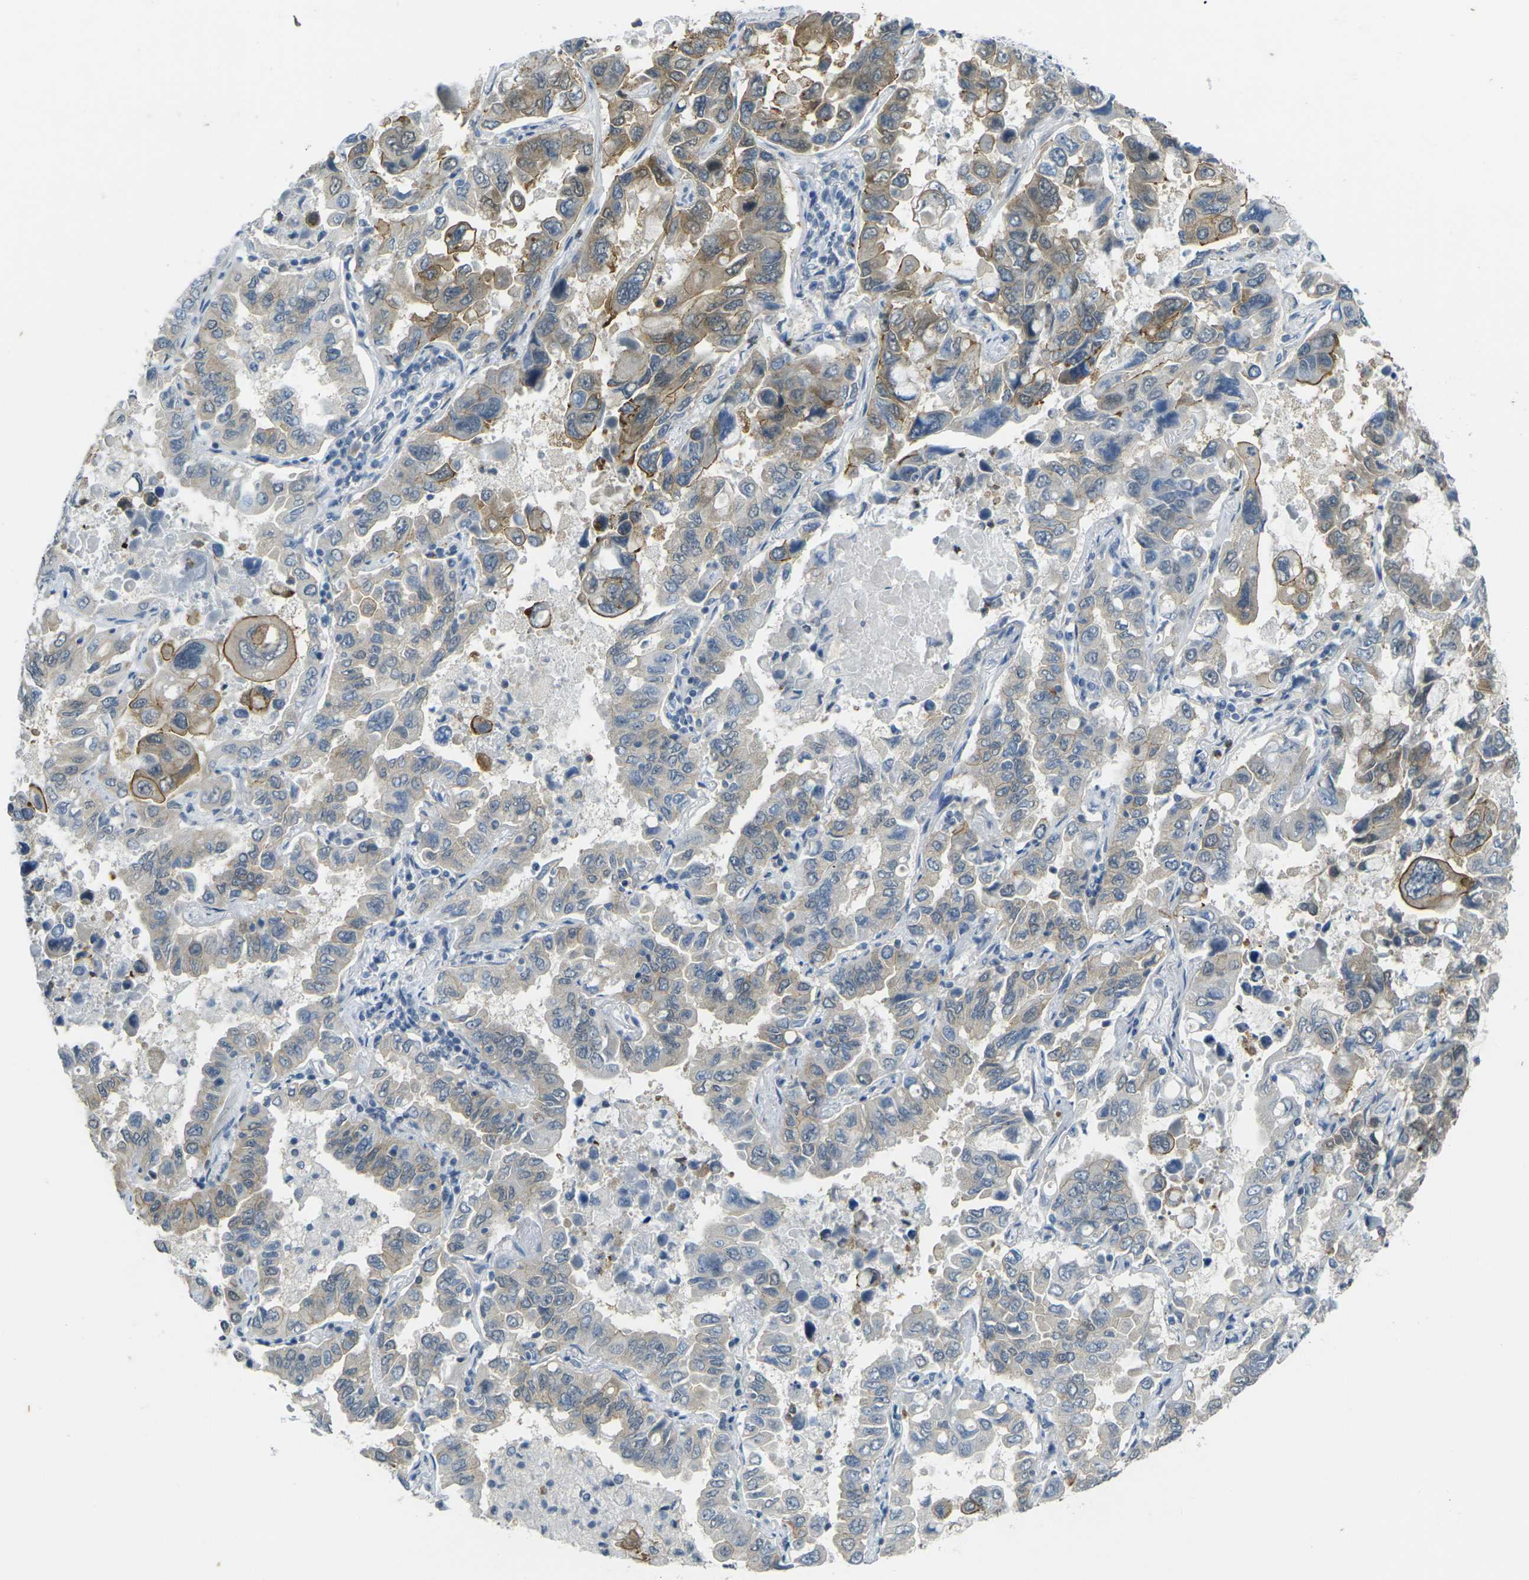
{"staining": {"intensity": "moderate", "quantity": "25%-75%", "location": "cytoplasmic/membranous"}, "tissue": "lung cancer", "cell_type": "Tumor cells", "image_type": "cancer", "snomed": [{"axis": "morphology", "description": "Adenocarcinoma, NOS"}, {"axis": "topography", "description": "Lung"}], "caption": "A high-resolution histopathology image shows immunohistochemistry staining of adenocarcinoma (lung), which shows moderate cytoplasmic/membranous staining in approximately 25%-75% of tumor cells. (Brightfield microscopy of DAB IHC at high magnification).", "gene": "SPTBN2", "patient": {"sex": "male", "age": 64}}